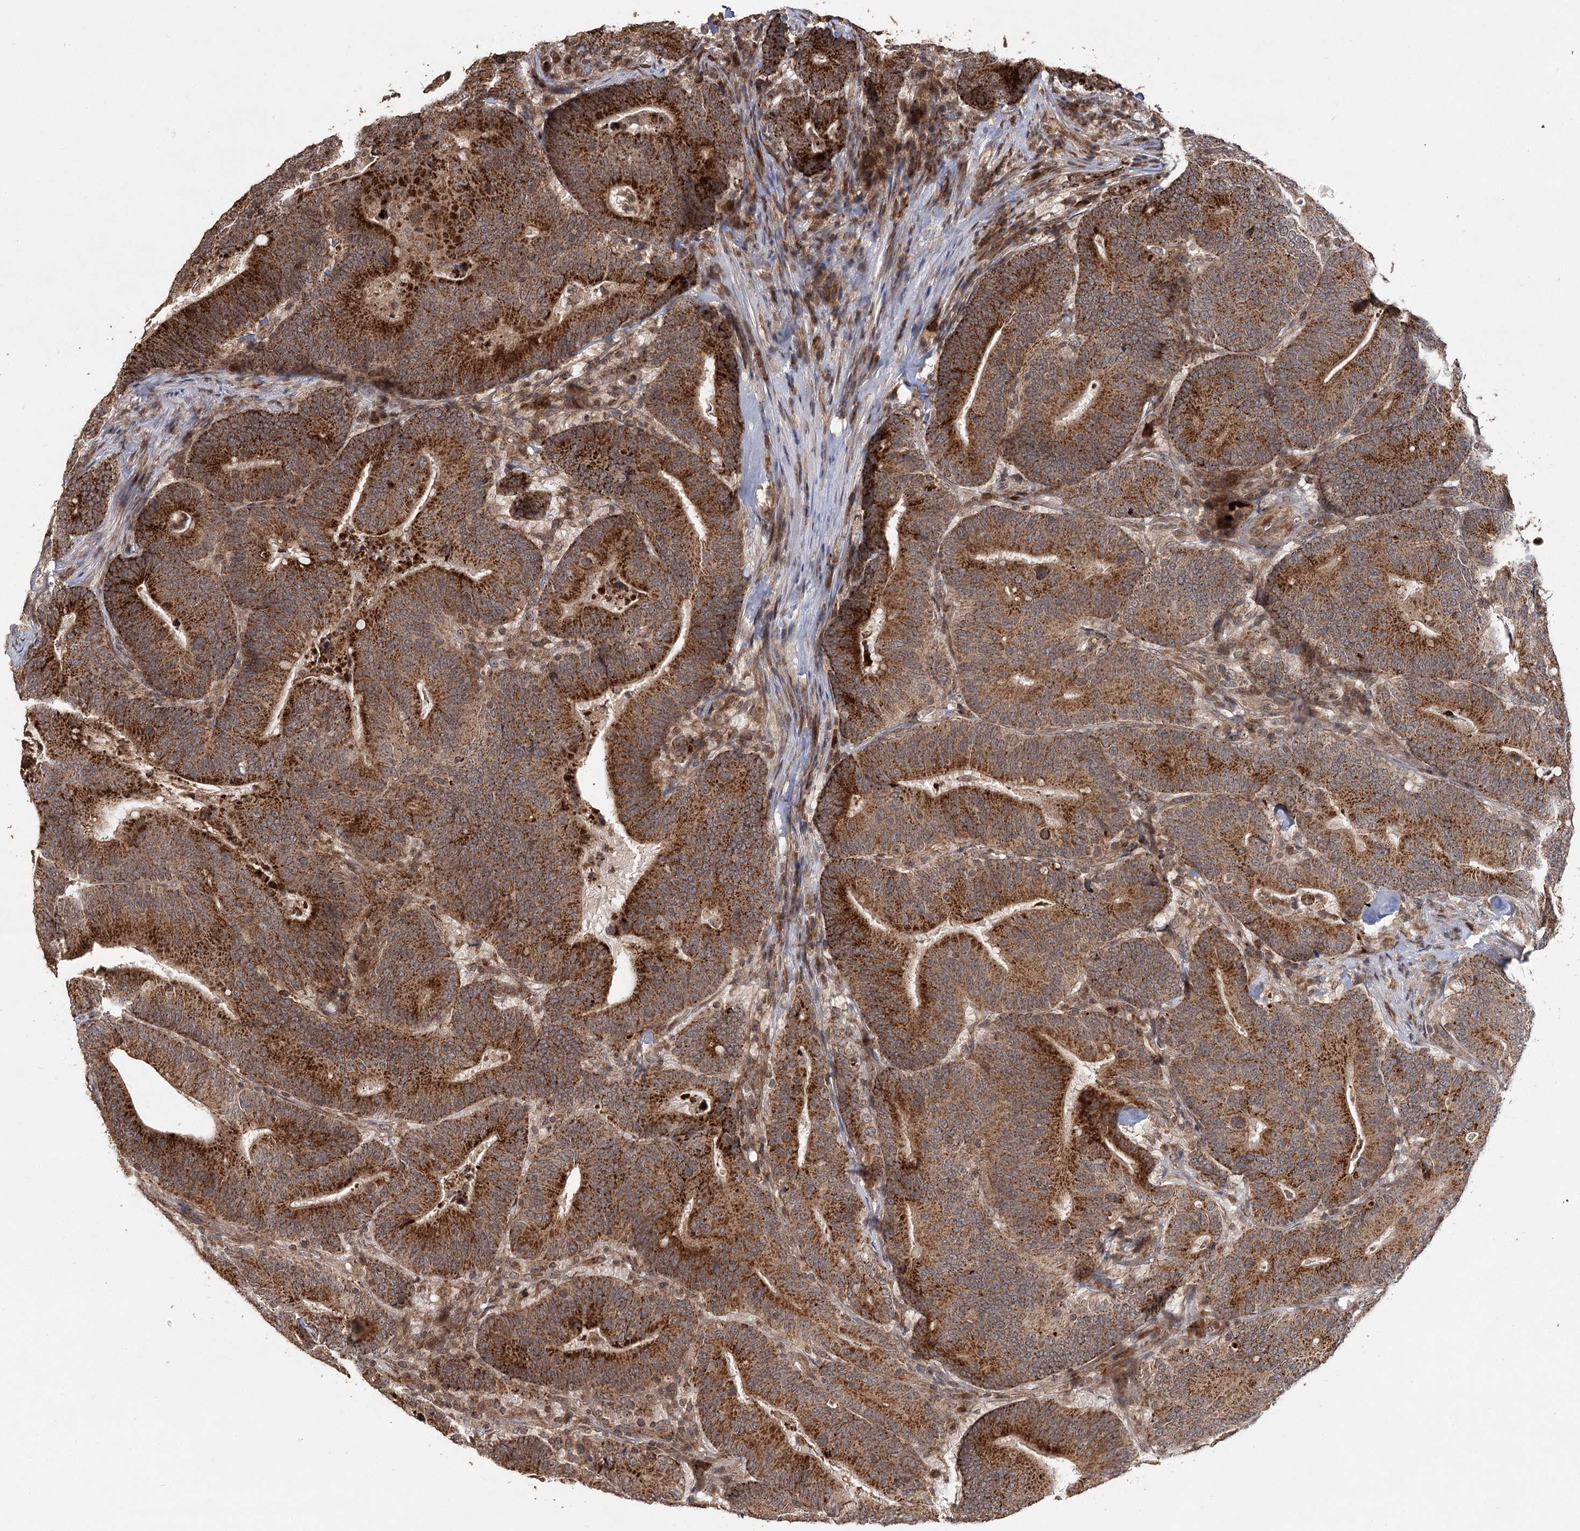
{"staining": {"intensity": "strong", "quantity": ">75%", "location": "cytoplasmic/membranous"}, "tissue": "colorectal cancer", "cell_type": "Tumor cells", "image_type": "cancer", "snomed": [{"axis": "morphology", "description": "Adenocarcinoma, NOS"}, {"axis": "topography", "description": "Colon"}], "caption": "This micrograph exhibits colorectal cancer stained with immunohistochemistry to label a protein in brown. The cytoplasmic/membranous of tumor cells show strong positivity for the protein. Nuclei are counter-stained blue.", "gene": "ZNRF3", "patient": {"sex": "female", "age": 66}}